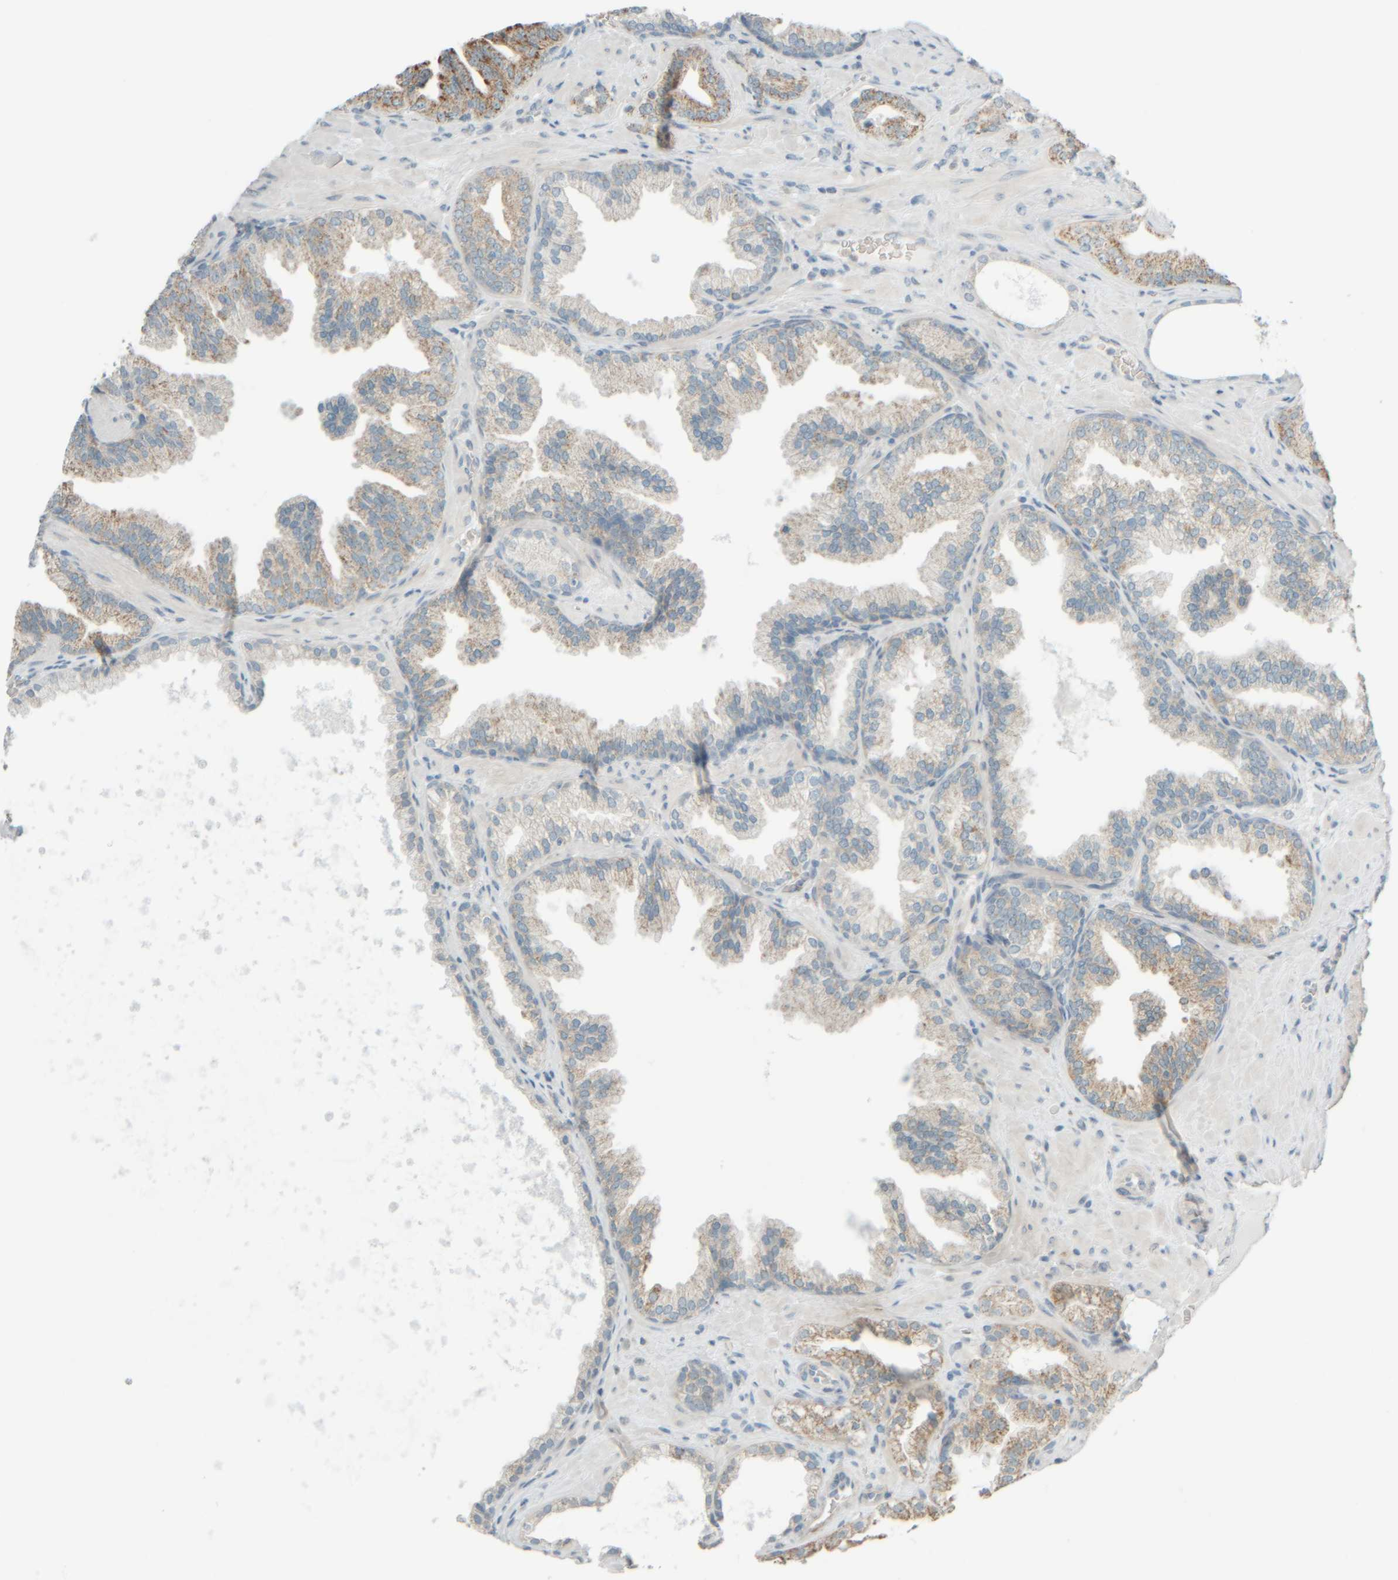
{"staining": {"intensity": "moderate", "quantity": "25%-75%", "location": "cytoplasmic/membranous"}, "tissue": "prostate cancer", "cell_type": "Tumor cells", "image_type": "cancer", "snomed": [{"axis": "morphology", "description": "Adenocarcinoma, Low grade"}, {"axis": "topography", "description": "Prostate"}], "caption": "Immunohistochemical staining of human prostate cancer (low-grade adenocarcinoma) demonstrates medium levels of moderate cytoplasmic/membranous expression in approximately 25%-75% of tumor cells.", "gene": "PTGES3L-AARSD1", "patient": {"sex": "male", "age": 62}}